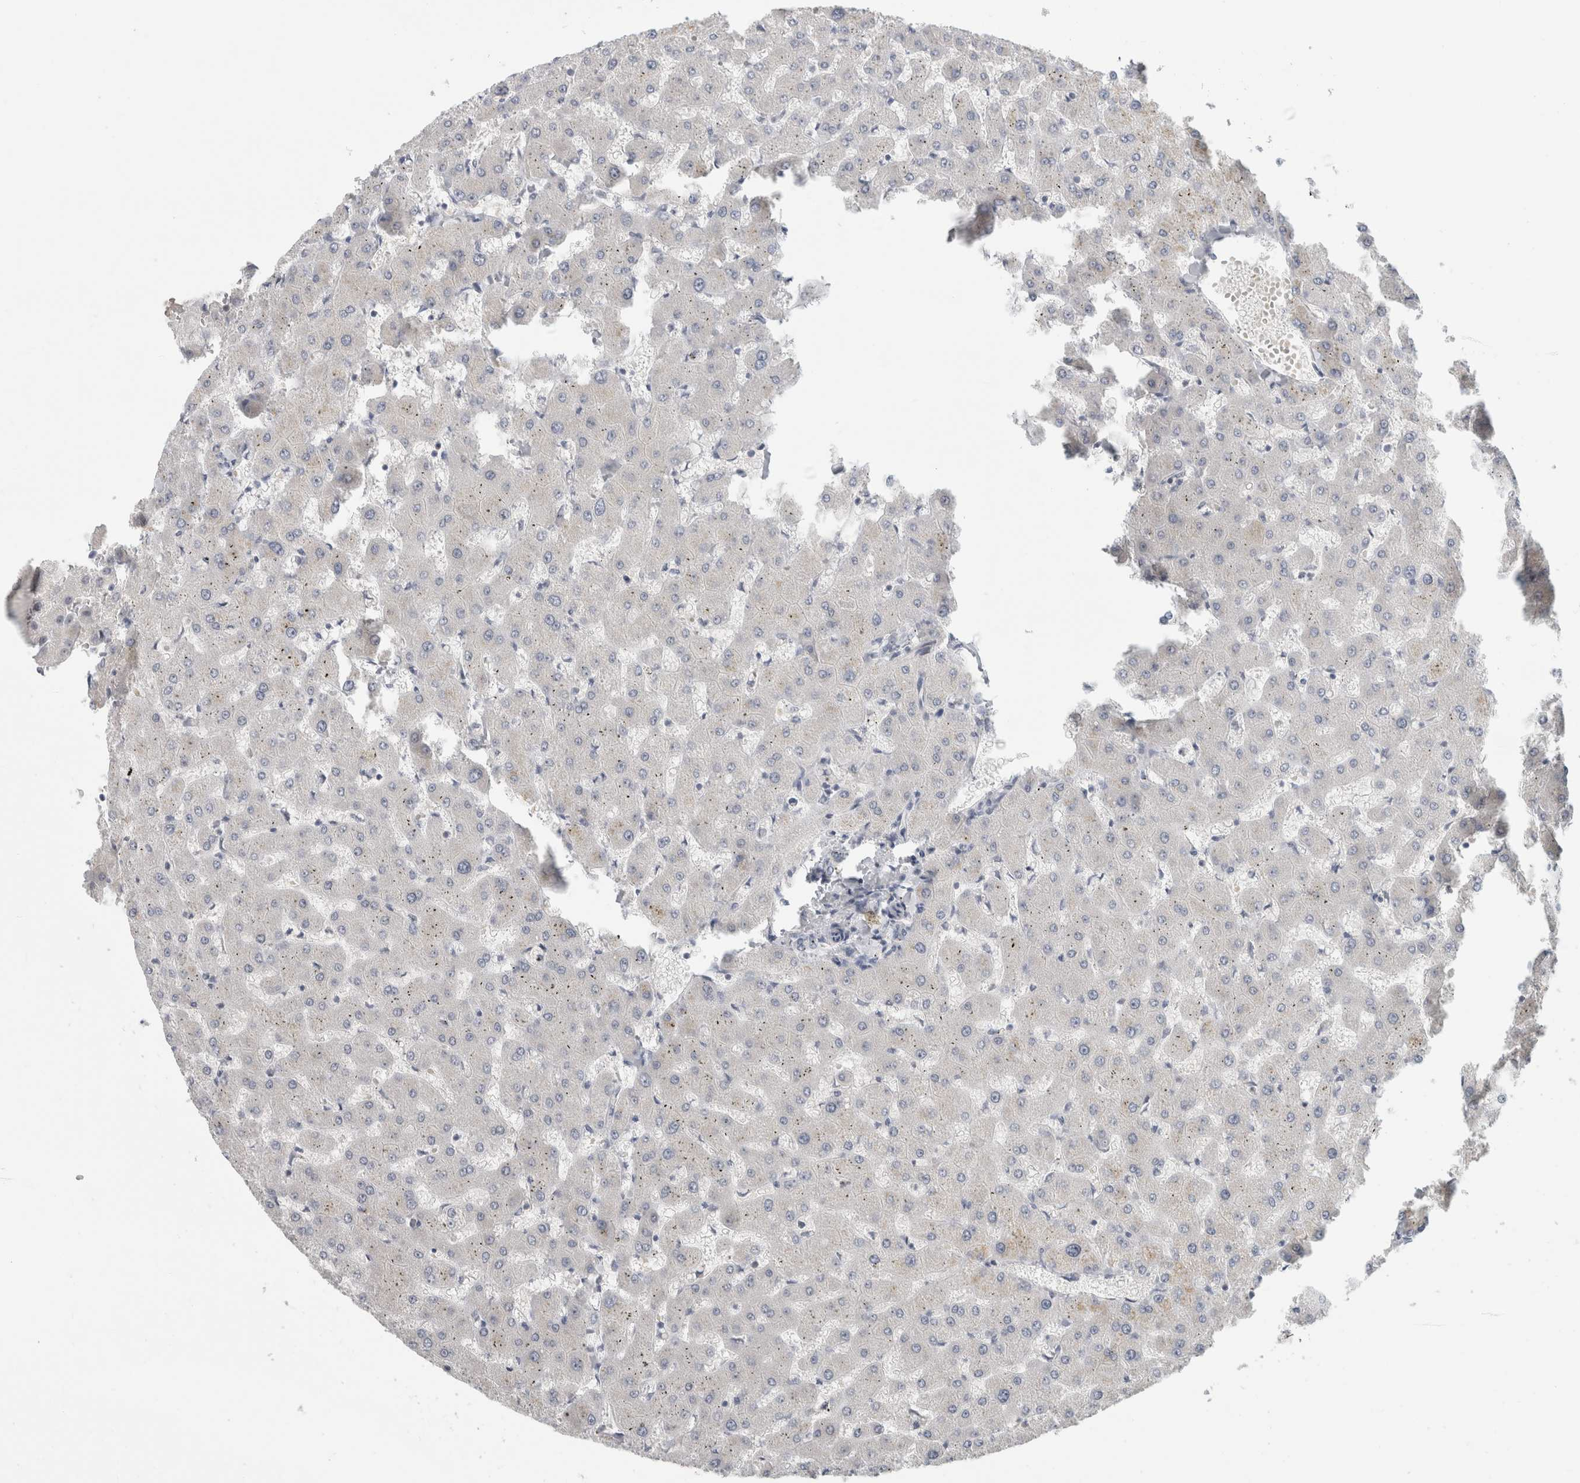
{"staining": {"intensity": "negative", "quantity": "none", "location": "none"}, "tissue": "liver", "cell_type": "Cholangiocytes", "image_type": "normal", "snomed": [{"axis": "morphology", "description": "Normal tissue, NOS"}, {"axis": "topography", "description": "Liver"}], "caption": "Protein analysis of benign liver demonstrates no significant staining in cholangiocytes.", "gene": "FMR1NB", "patient": {"sex": "female", "age": 63}}